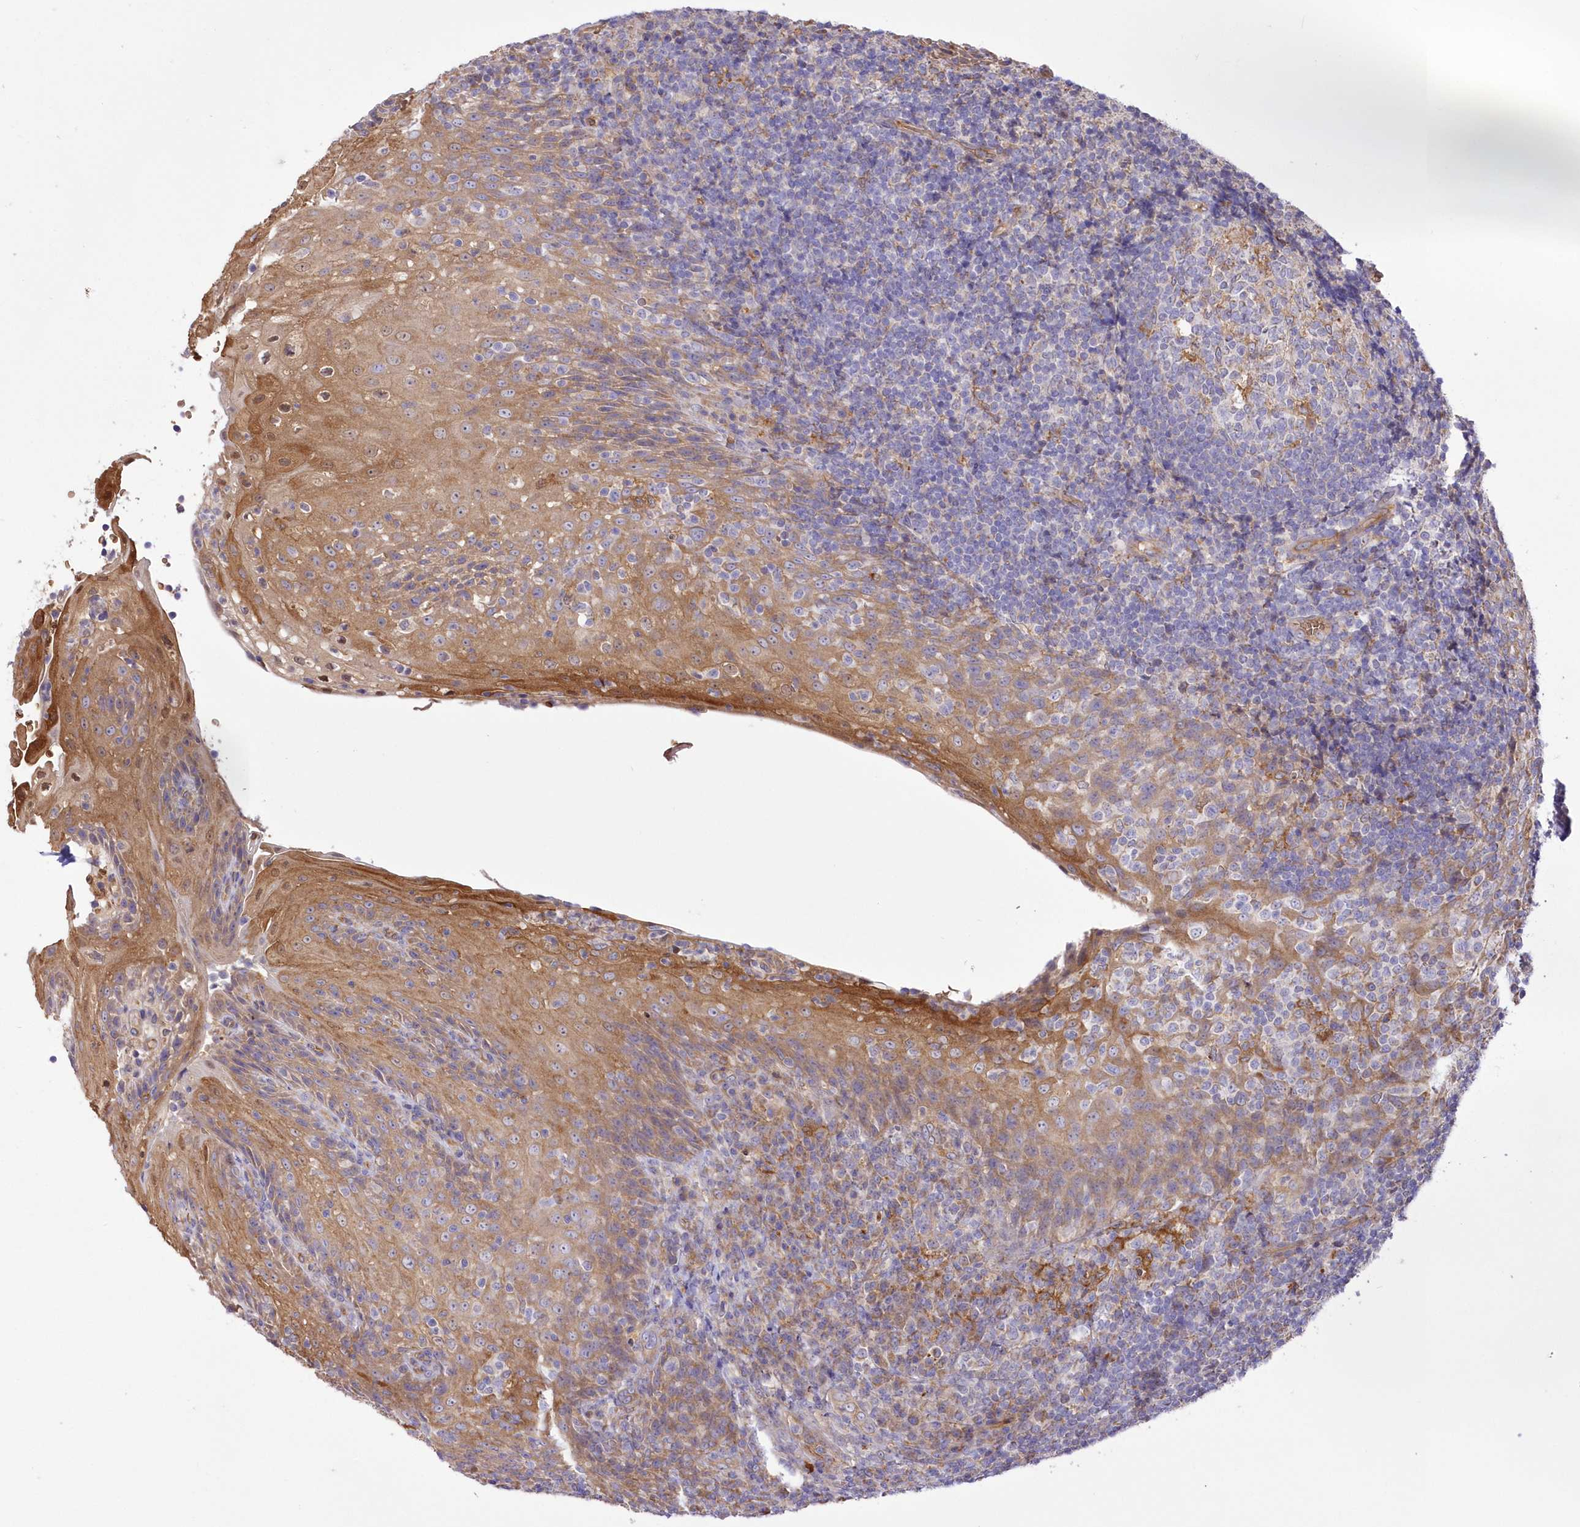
{"staining": {"intensity": "negative", "quantity": "none", "location": "none"}, "tissue": "tonsil", "cell_type": "Germinal center cells", "image_type": "normal", "snomed": [{"axis": "morphology", "description": "Normal tissue, NOS"}, {"axis": "topography", "description": "Tonsil"}], "caption": "IHC of normal human tonsil demonstrates no expression in germinal center cells. Brightfield microscopy of immunohistochemistry stained with DAB (3,3'-diaminobenzidine) (brown) and hematoxylin (blue), captured at high magnification.", "gene": "FCHO2", "patient": {"sex": "male", "age": 37}}